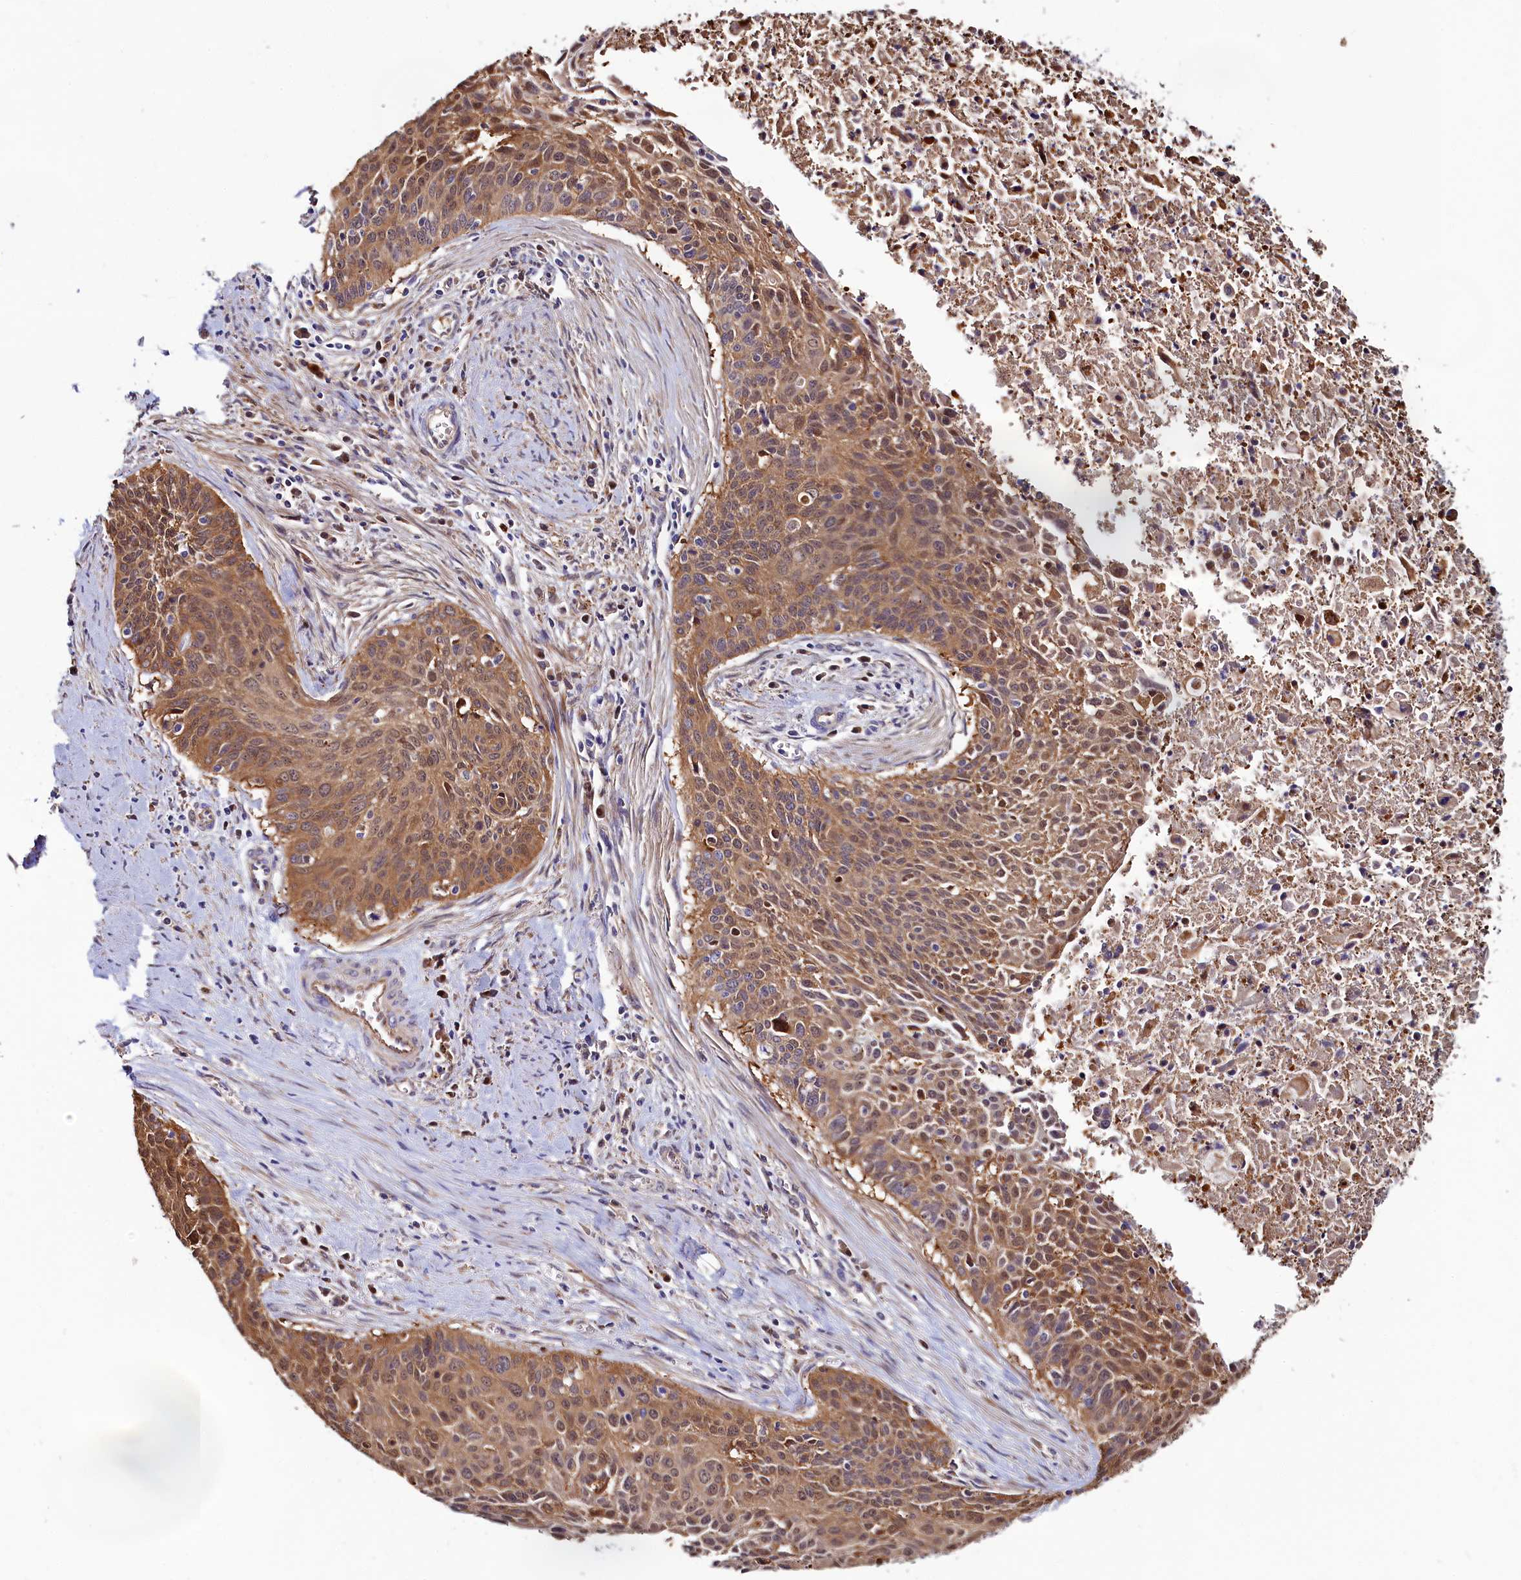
{"staining": {"intensity": "moderate", "quantity": ">75%", "location": "cytoplasmic/membranous,nuclear"}, "tissue": "cervical cancer", "cell_type": "Tumor cells", "image_type": "cancer", "snomed": [{"axis": "morphology", "description": "Squamous cell carcinoma, NOS"}, {"axis": "topography", "description": "Cervix"}], "caption": "IHC histopathology image of neoplastic tissue: cervical squamous cell carcinoma stained using IHC displays medium levels of moderate protein expression localized specifically in the cytoplasmic/membranous and nuclear of tumor cells, appearing as a cytoplasmic/membranous and nuclear brown color.", "gene": "ASTE1", "patient": {"sex": "female", "age": 55}}